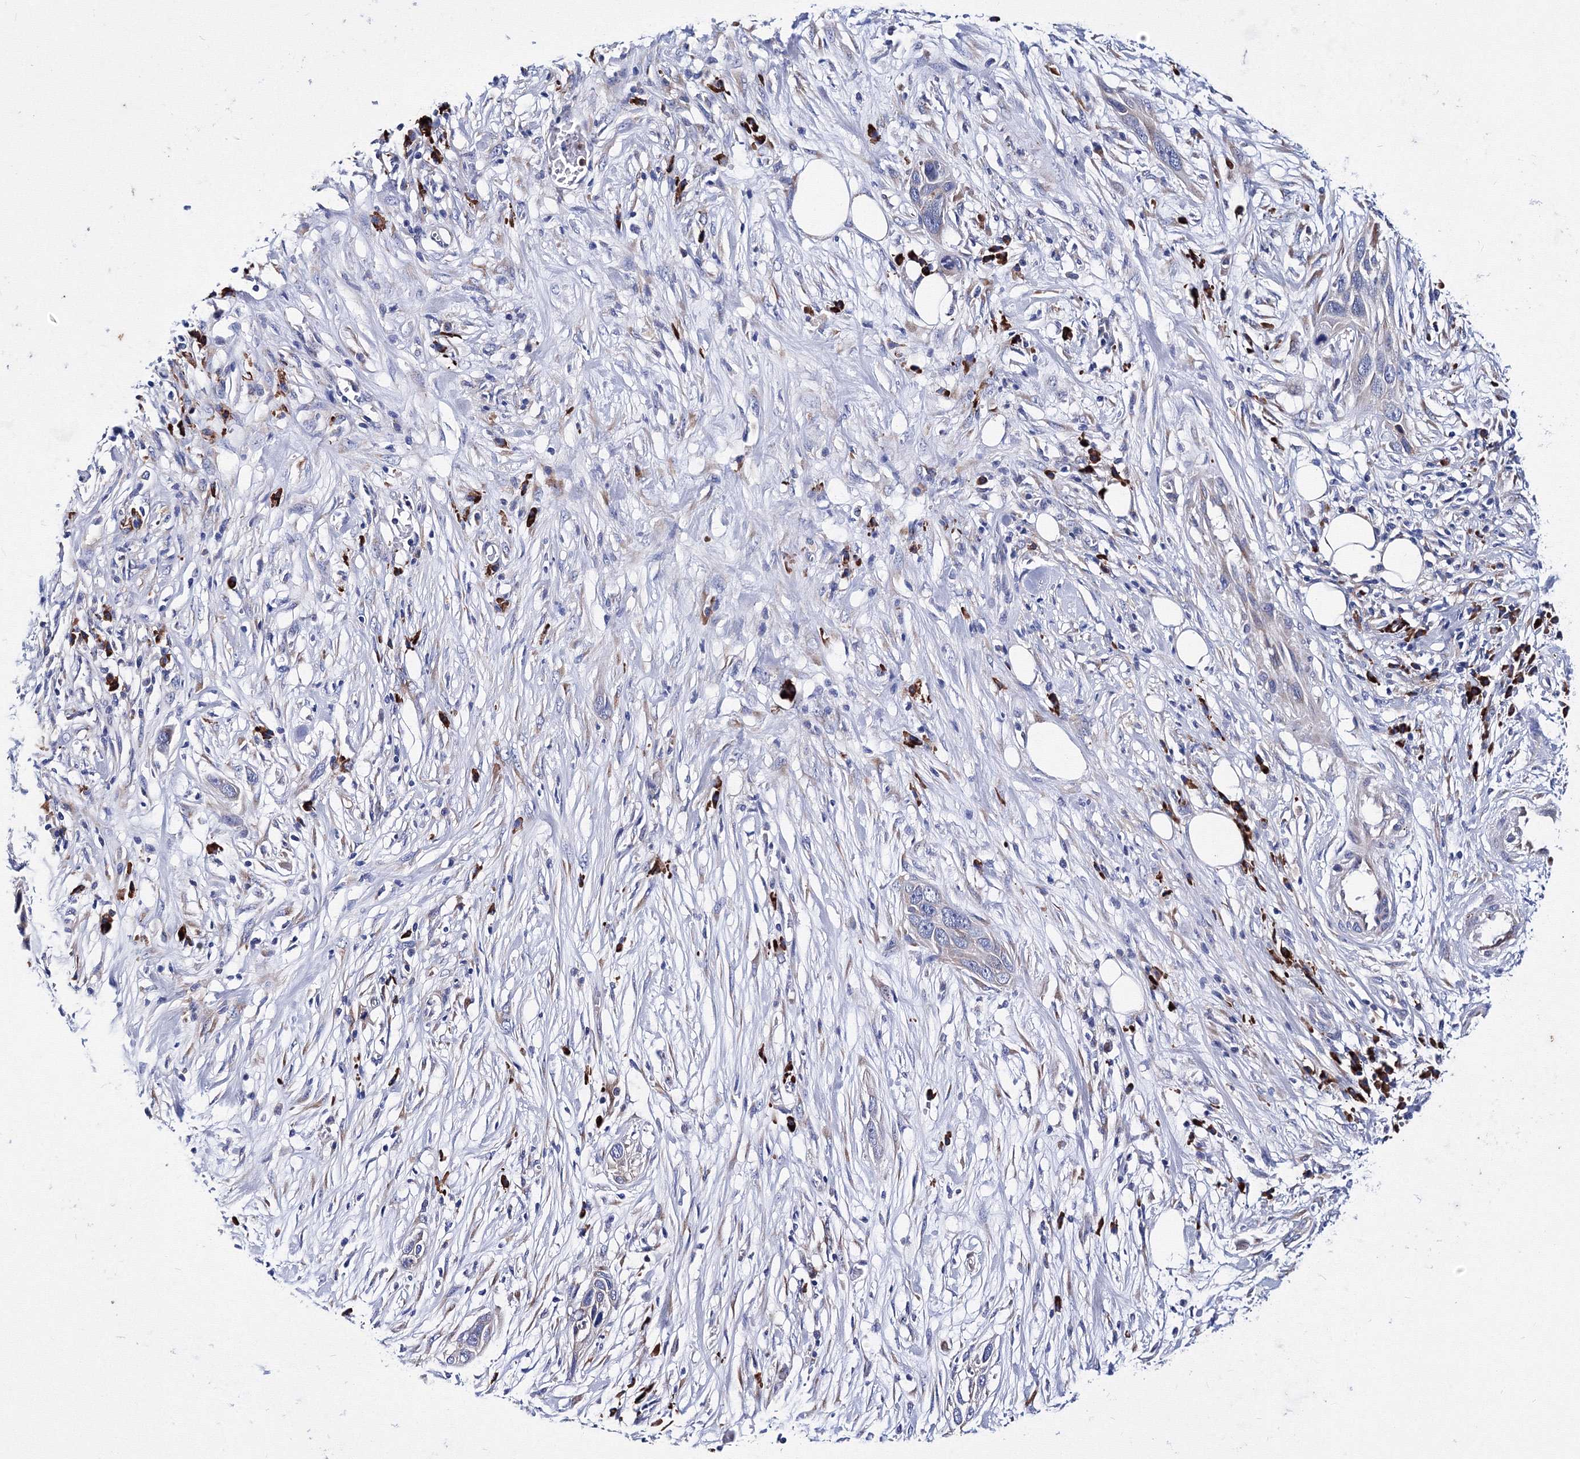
{"staining": {"intensity": "negative", "quantity": "none", "location": "none"}, "tissue": "pancreatic cancer", "cell_type": "Tumor cells", "image_type": "cancer", "snomed": [{"axis": "morphology", "description": "Adenocarcinoma, NOS"}, {"axis": "topography", "description": "Pancreas"}], "caption": "The micrograph demonstrates no significant staining in tumor cells of pancreatic cancer. (DAB immunohistochemistry with hematoxylin counter stain).", "gene": "TRPM2", "patient": {"sex": "female", "age": 60}}